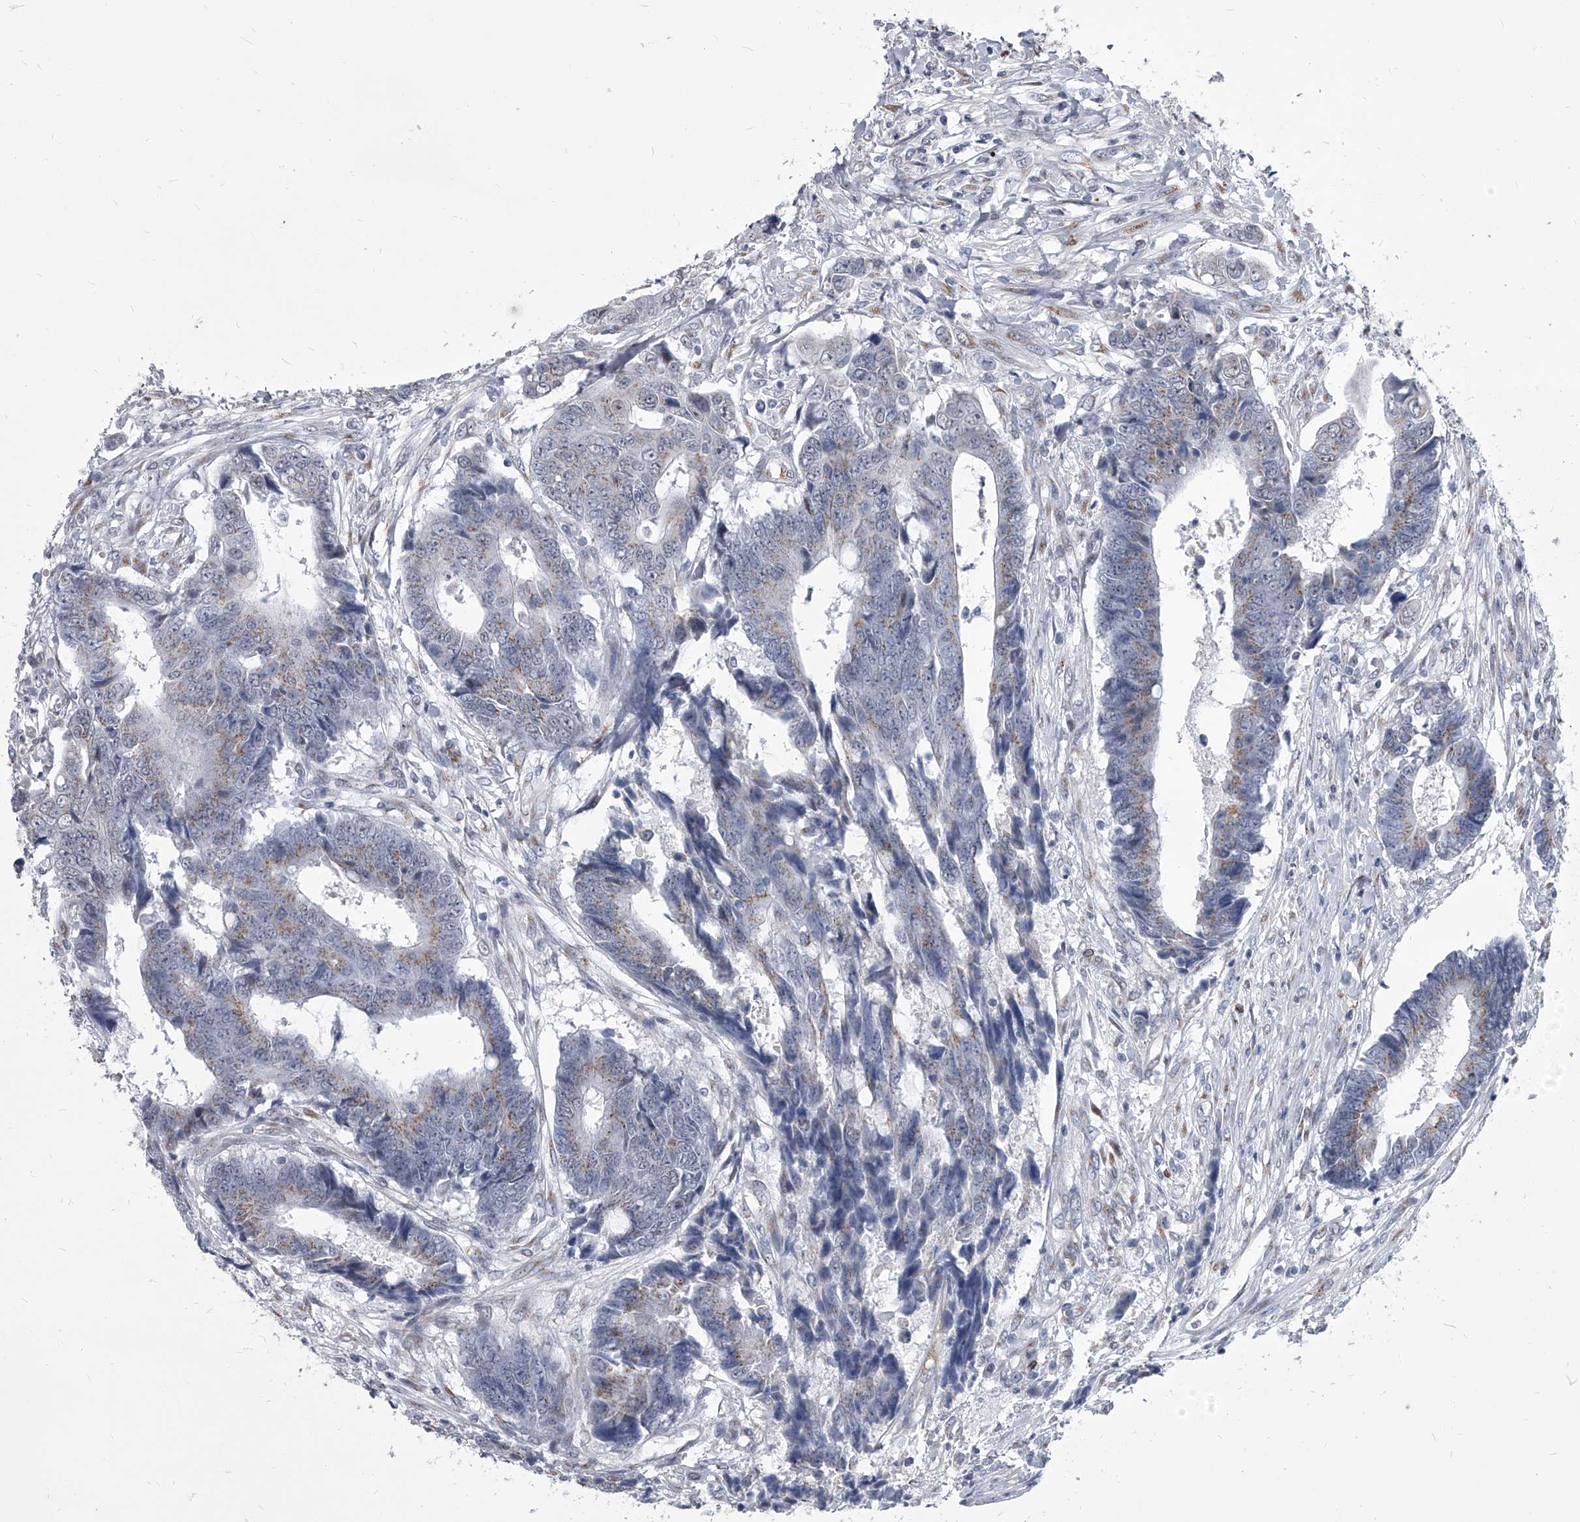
{"staining": {"intensity": "weak", "quantity": "<25%", "location": "cytoplasmic/membranous"}, "tissue": "colorectal cancer", "cell_type": "Tumor cells", "image_type": "cancer", "snomed": [{"axis": "morphology", "description": "Adenocarcinoma, NOS"}, {"axis": "topography", "description": "Rectum"}], "caption": "Immunohistochemistry photomicrograph of human colorectal cancer (adenocarcinoma) stained for a protein (brown), which shows no staining in tumor cells.", "gene": "EVA1C", "patient": {"sex": "male", "age": 84}}